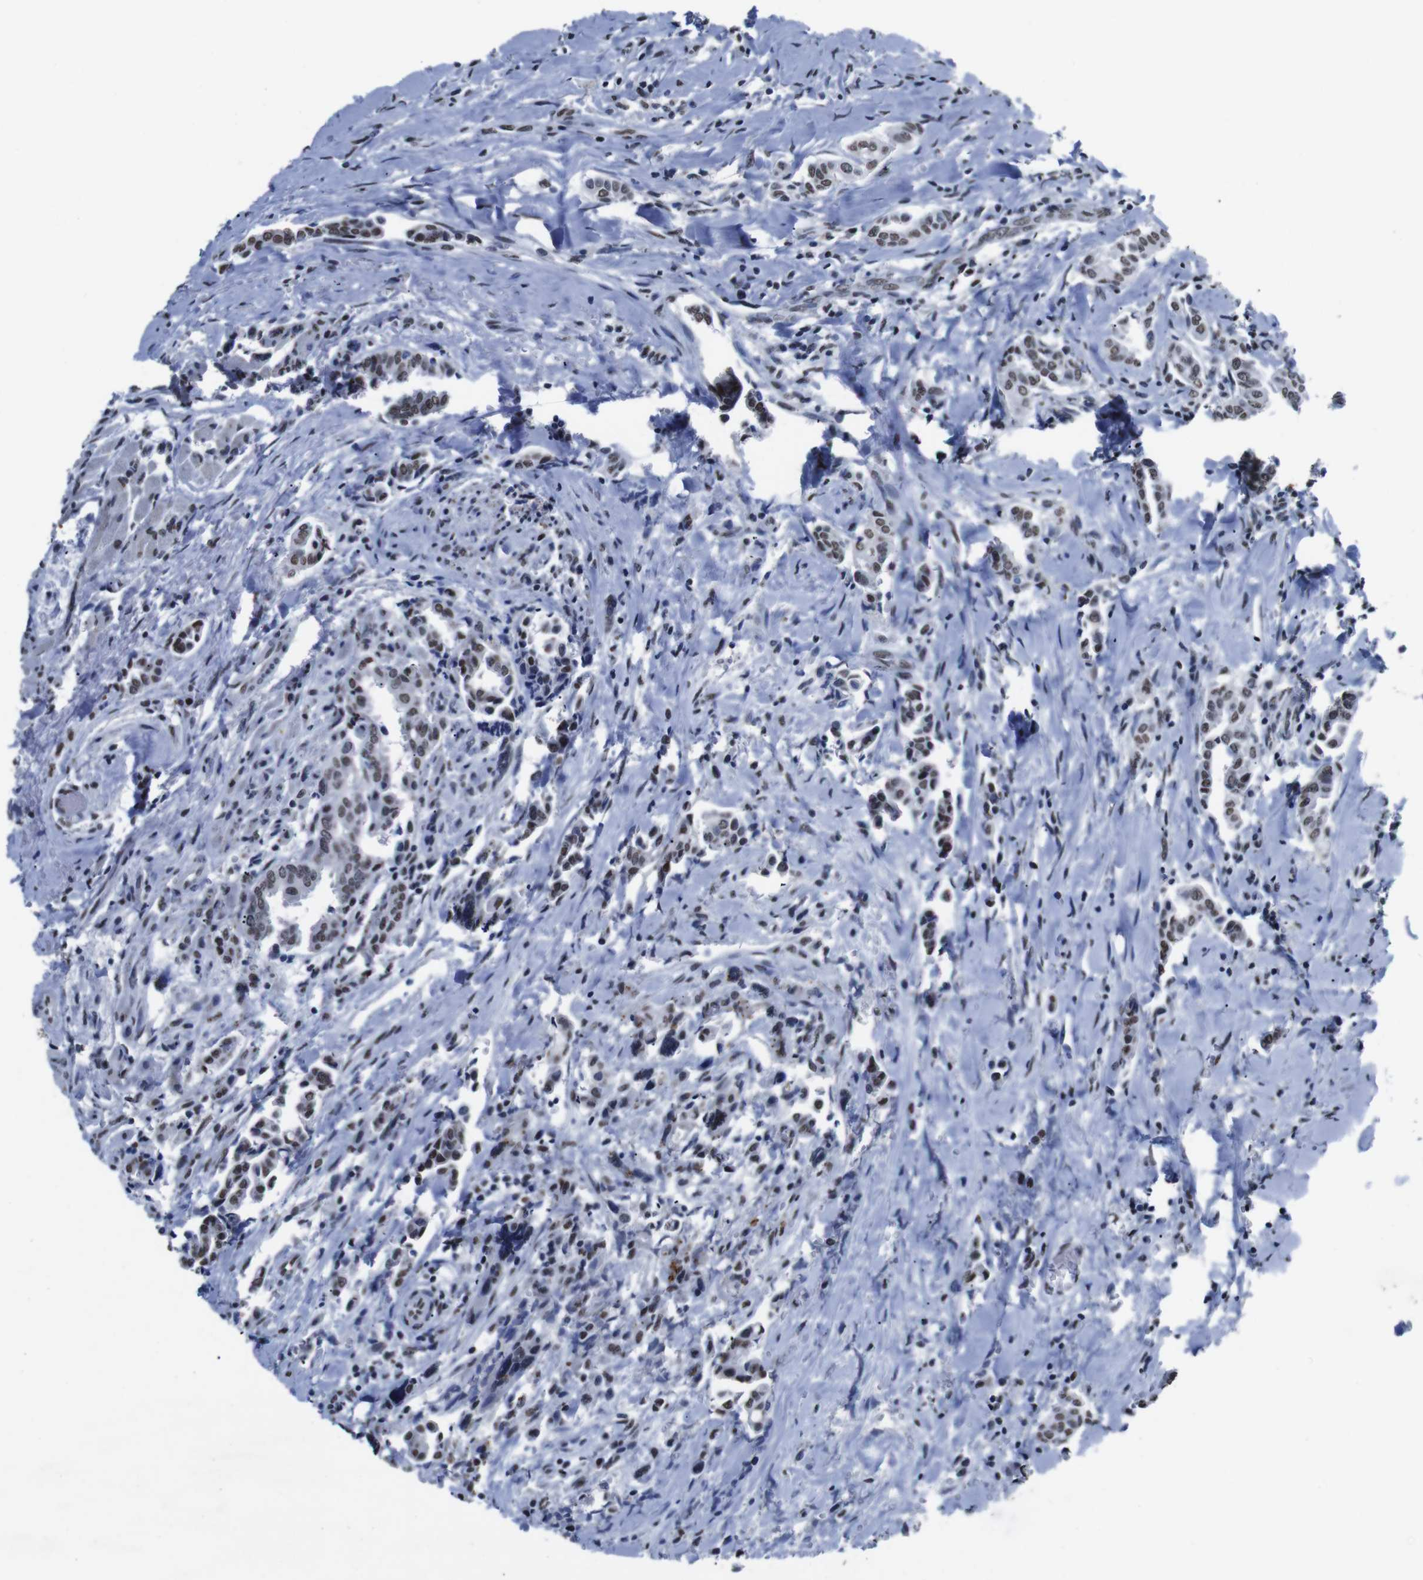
{"staining": {"intensity": "moderate", "quantity": ">75%", "location": "nuclear"}, "tissue": "head and neck cancer", "cell_type": "Tumor cells", "image_type": "cancer", "snomed": [{"axis": "morphology", "description": "Adenocarcinoma, NOS"}, {"axis": "topography", "description": "Salivary gland"}, {"axis": "topography", "description": "Head-Neck"}], "caption": "Tumor cells exhibit medium levels of moderate nuclear staining in about >75% of cells in head and neck cancer.", "gene": "PIP4P2", "patient": {"sex": "female", "age": 59}}